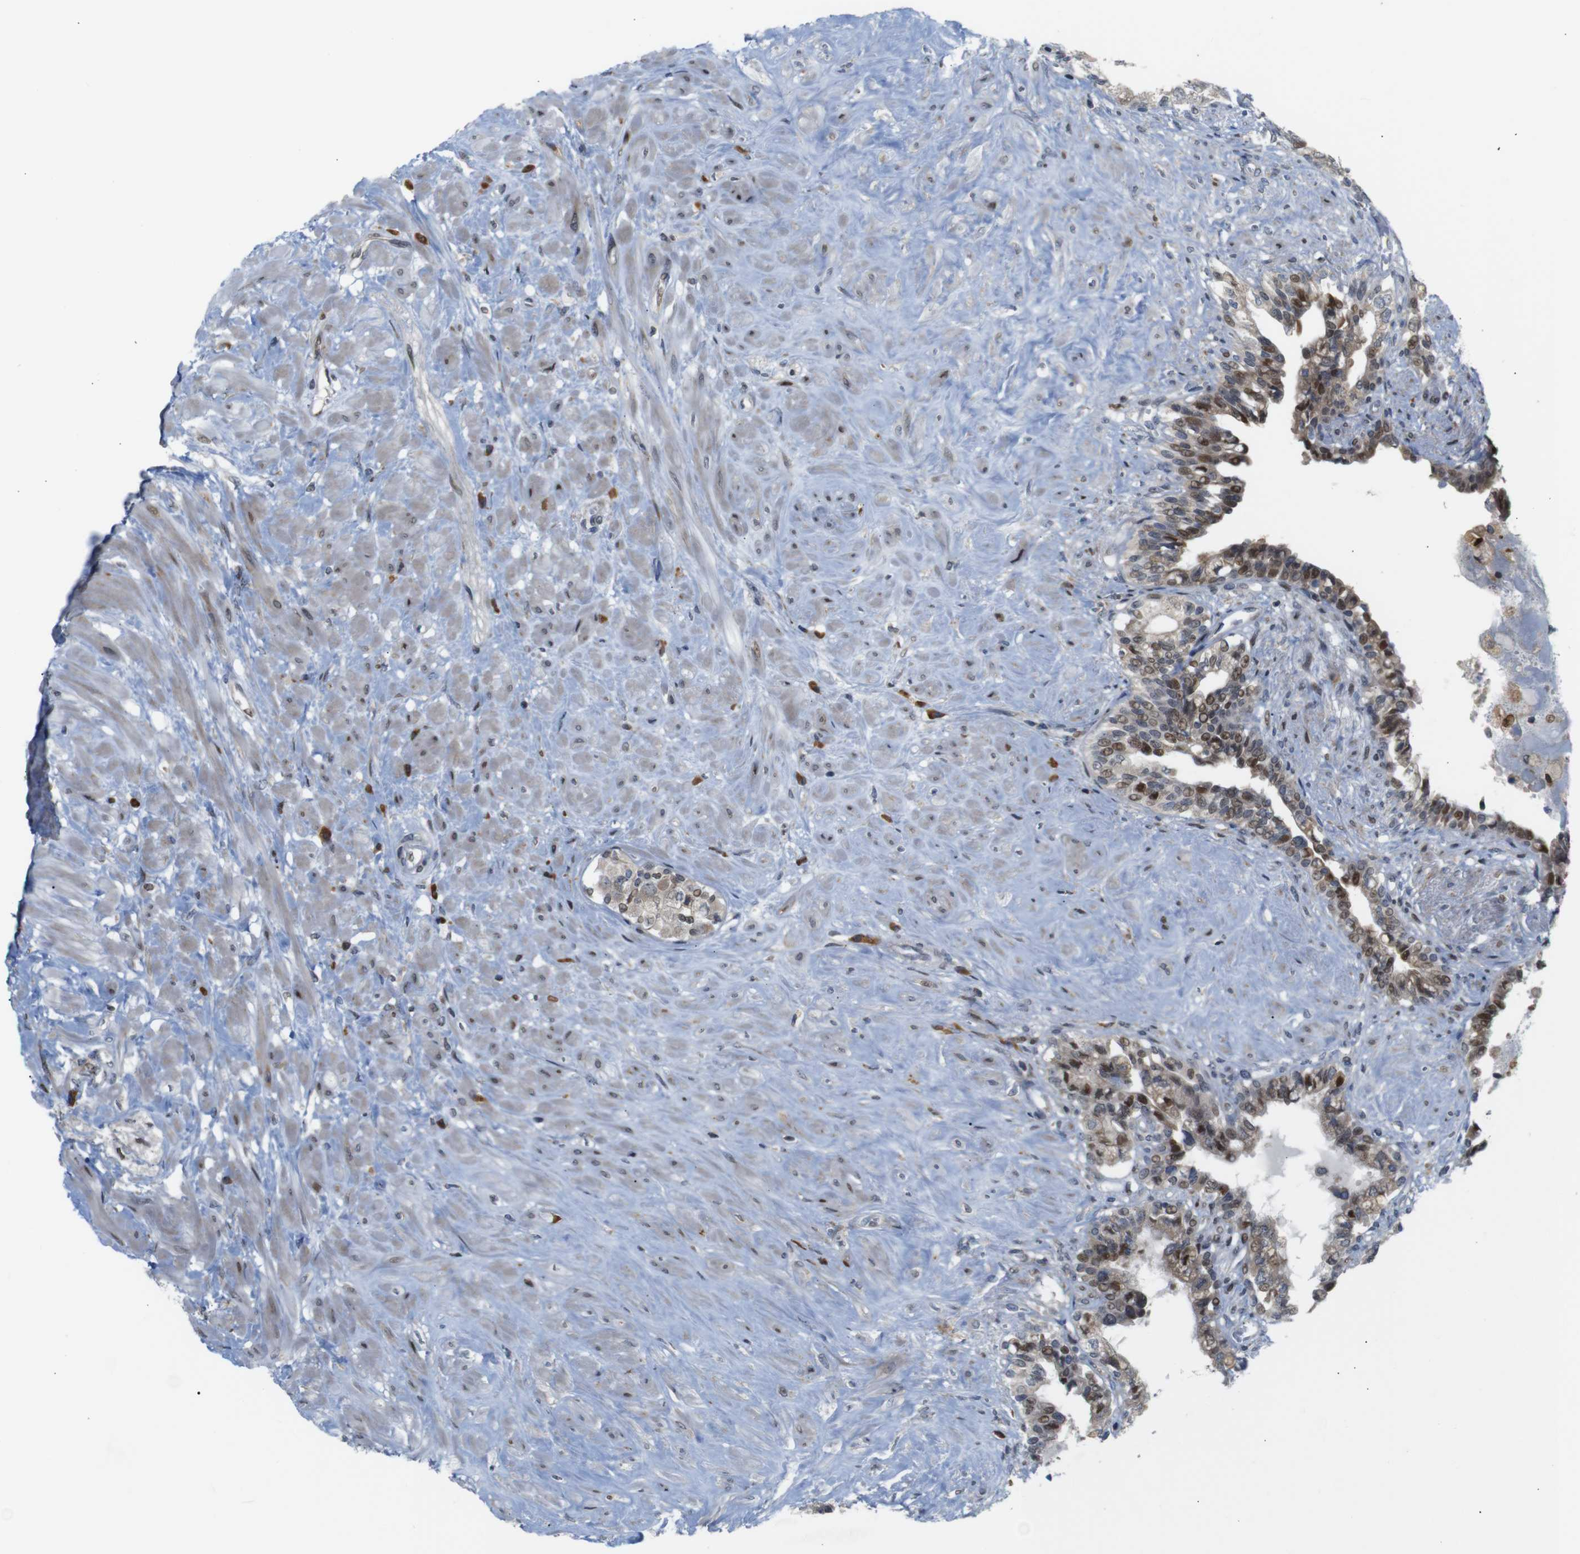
{"staining": {"intensity": "moderate", "quantity": ">75%", "location": "cytoplasmic/membranous,nuclear"}, "tissue": "seminal vesicle", "cell_type": "Glandular cells", "image_type": "normal", "snomed": [{"axis": "morphology", "description": "Normal tissue, NOS"}, {"axis": "topography", "description": "Seminal veicle"}], "caption": "Protein staining displays moderate cytoplasmic/membranous,nuclear positivity in about >75% of glandular cells in unremarkable seminal vesicle. The staining was performed using DAB, with brown indicating positive protein expression. Nuclei are stained blue with hematoxylin.", "gene": "PTPN1", "patient": {"sex": "male", "age": 63}}